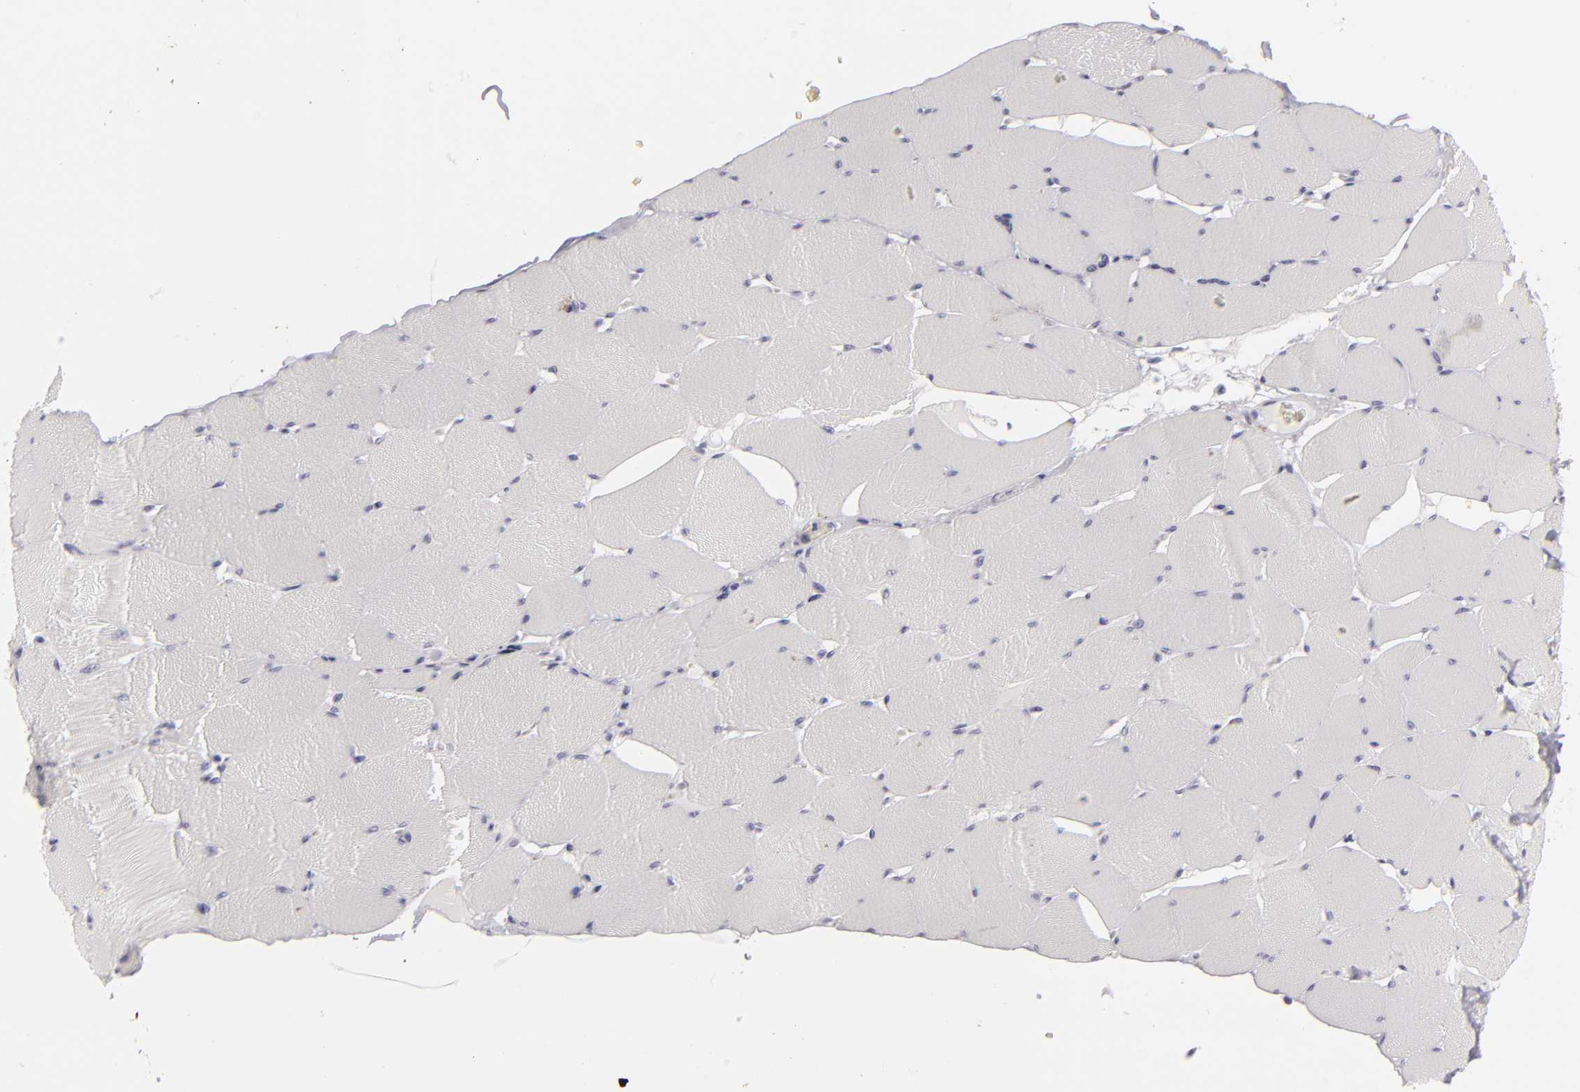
{"staining": {"intensity": "negative", "quantity": "none", "location": "none"}, "tissue": "skeletal muscle", "cell_type": "Myocytes", "image_type": "normal", "snomed": [{"axis": "morphology", "description": "Normal tissue, NOS"}, {"axis": "topography", "description": "Skeletal muscle"}], "caption": "A micrograph of human skeletal muscle is negative for staining in myocytes.", "gene": "KRT1", "patient": {"sex": "male", "age": 62}}